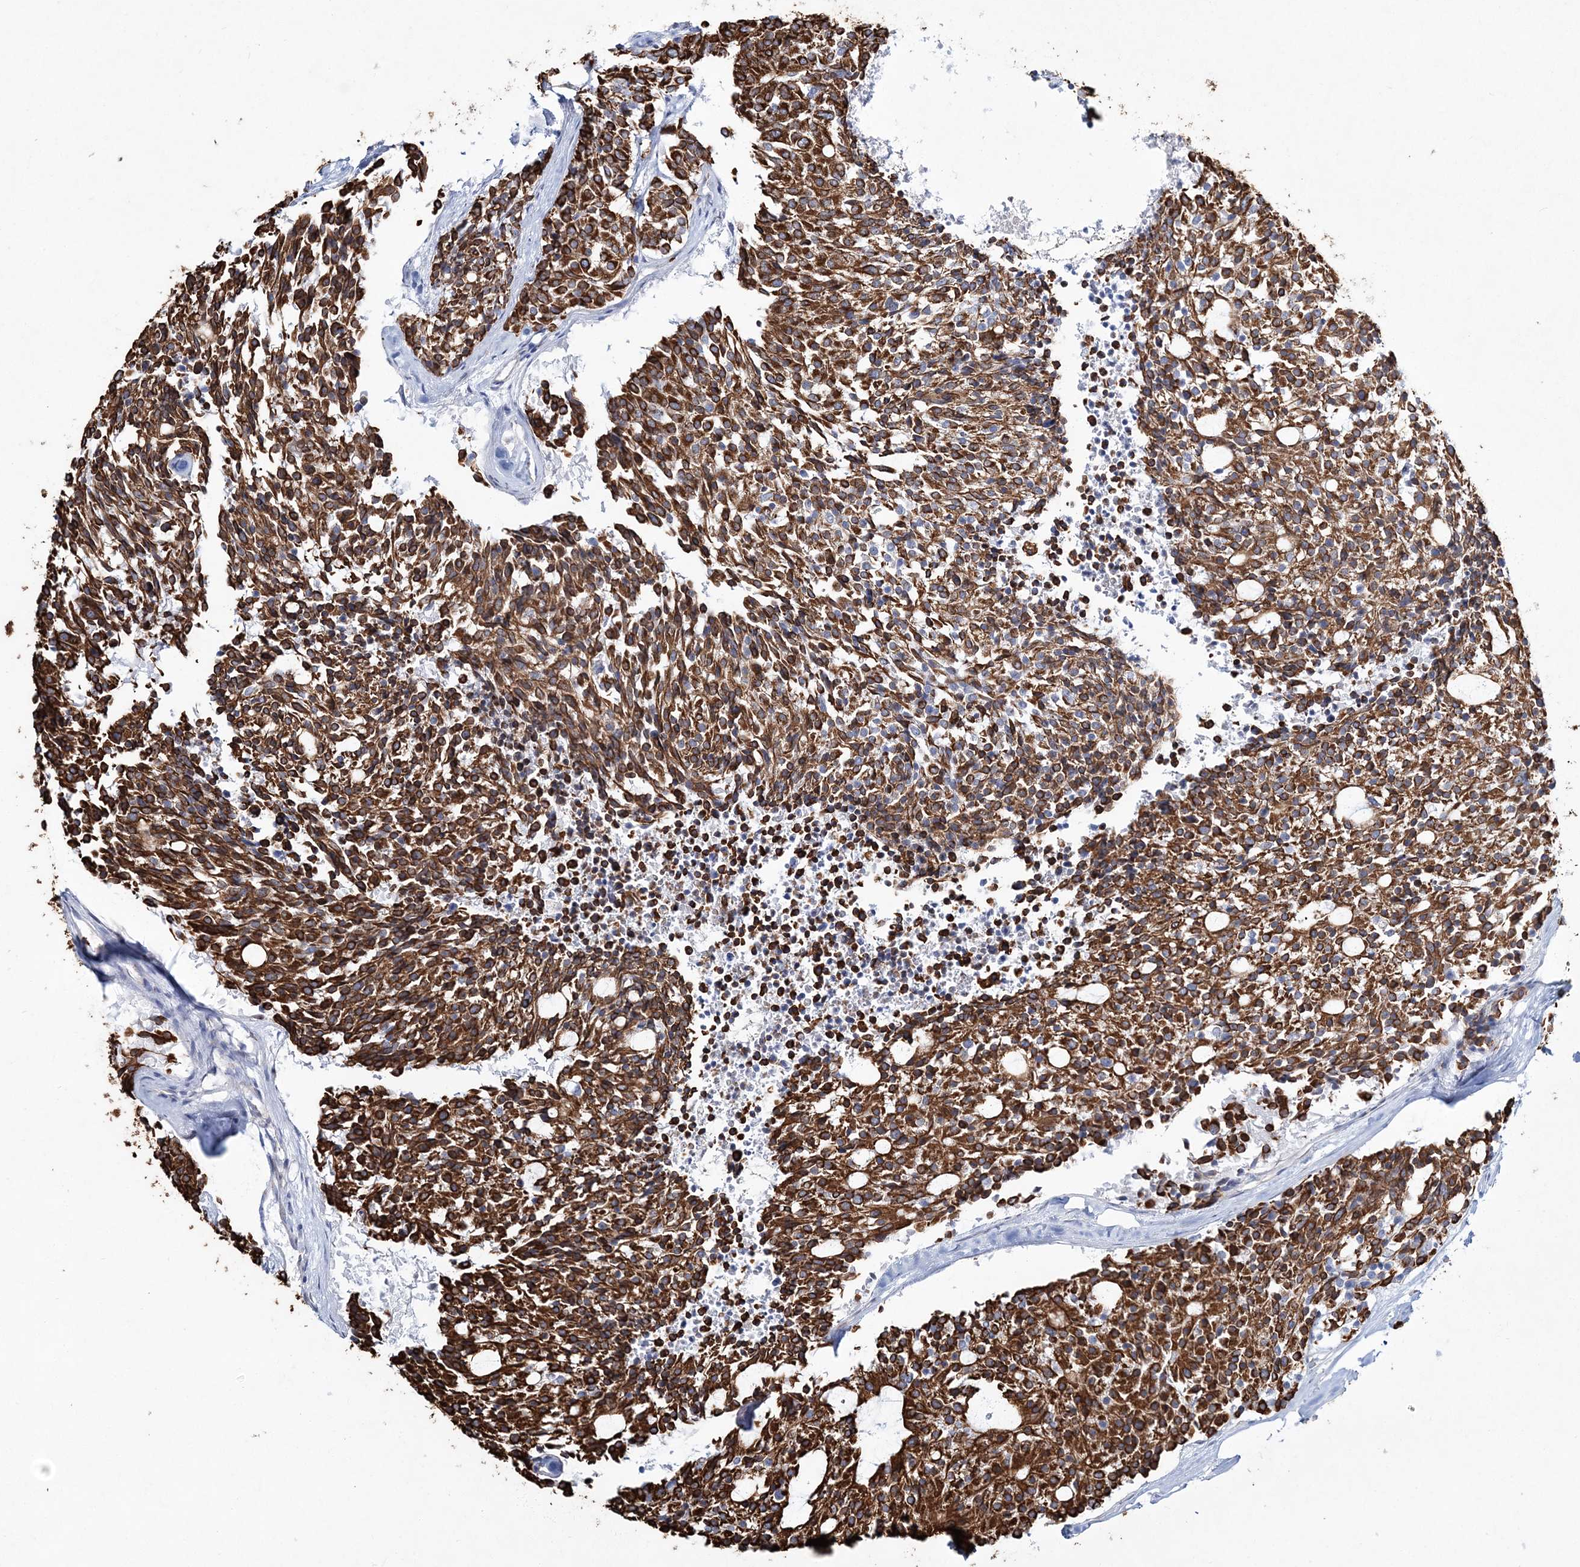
{"staining": {"intensity": "strong", "quantity": ">75%", "location": "cytoplasmic/membranous"}, "tissue": "carcinoid", "cell_type": "Tumor cells", "image_type": "cancer", "snomed": [{"axis": "morphology", "description": "Carcinoid, malignant, NOS"}, {"axis": "topography", "description": "Pancreas"}], "caption": "DAB immunohistochemical staining of malignant carcinoid reveals strong cytoplasmic/membranous protein positivity in about >75% of tumor cells.", "gene": "ADGRL1", "patient": {"sex": "female", "age": 54}}